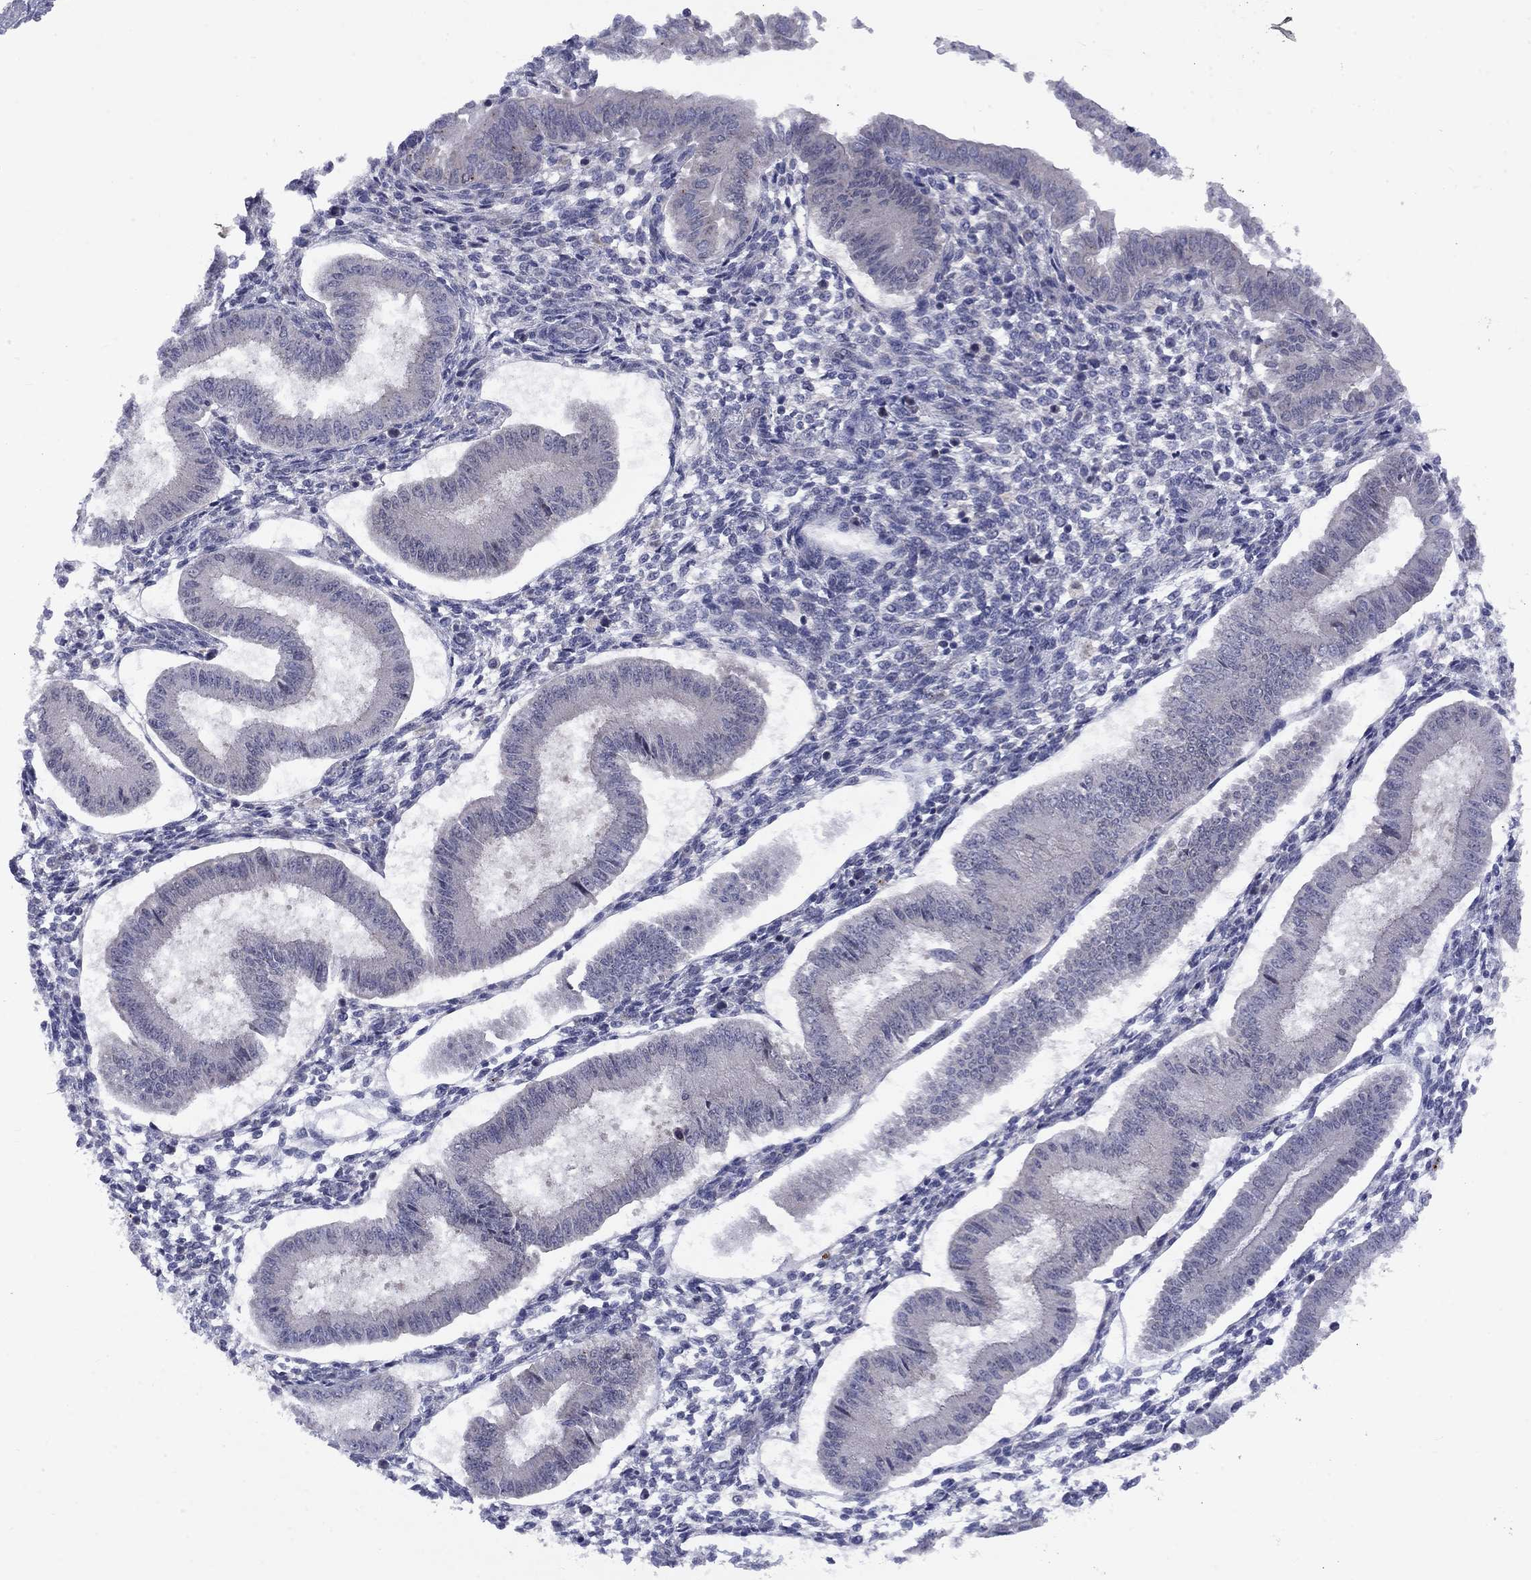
{"staining": {"intensity": "negative", "quantity": "none", "location": "none"}, "tissue": "endometrium", "cell_type": "Cells in endometrial stroma", "image_type": "normal", "snomed": [{"axis": "morphology", "description": "Normal tissue, NOS"}, {"axis": "topography", "description": "Endometrium"}], "caption": "DAB (3,3'-diaminobenzidine) immunohistochemical staining of benign human endometrium demonstrates no significant expression in cells in endometrial stroma.", "gene": "CACNA1A", "patient": {"sex": "female", "age": 43}}